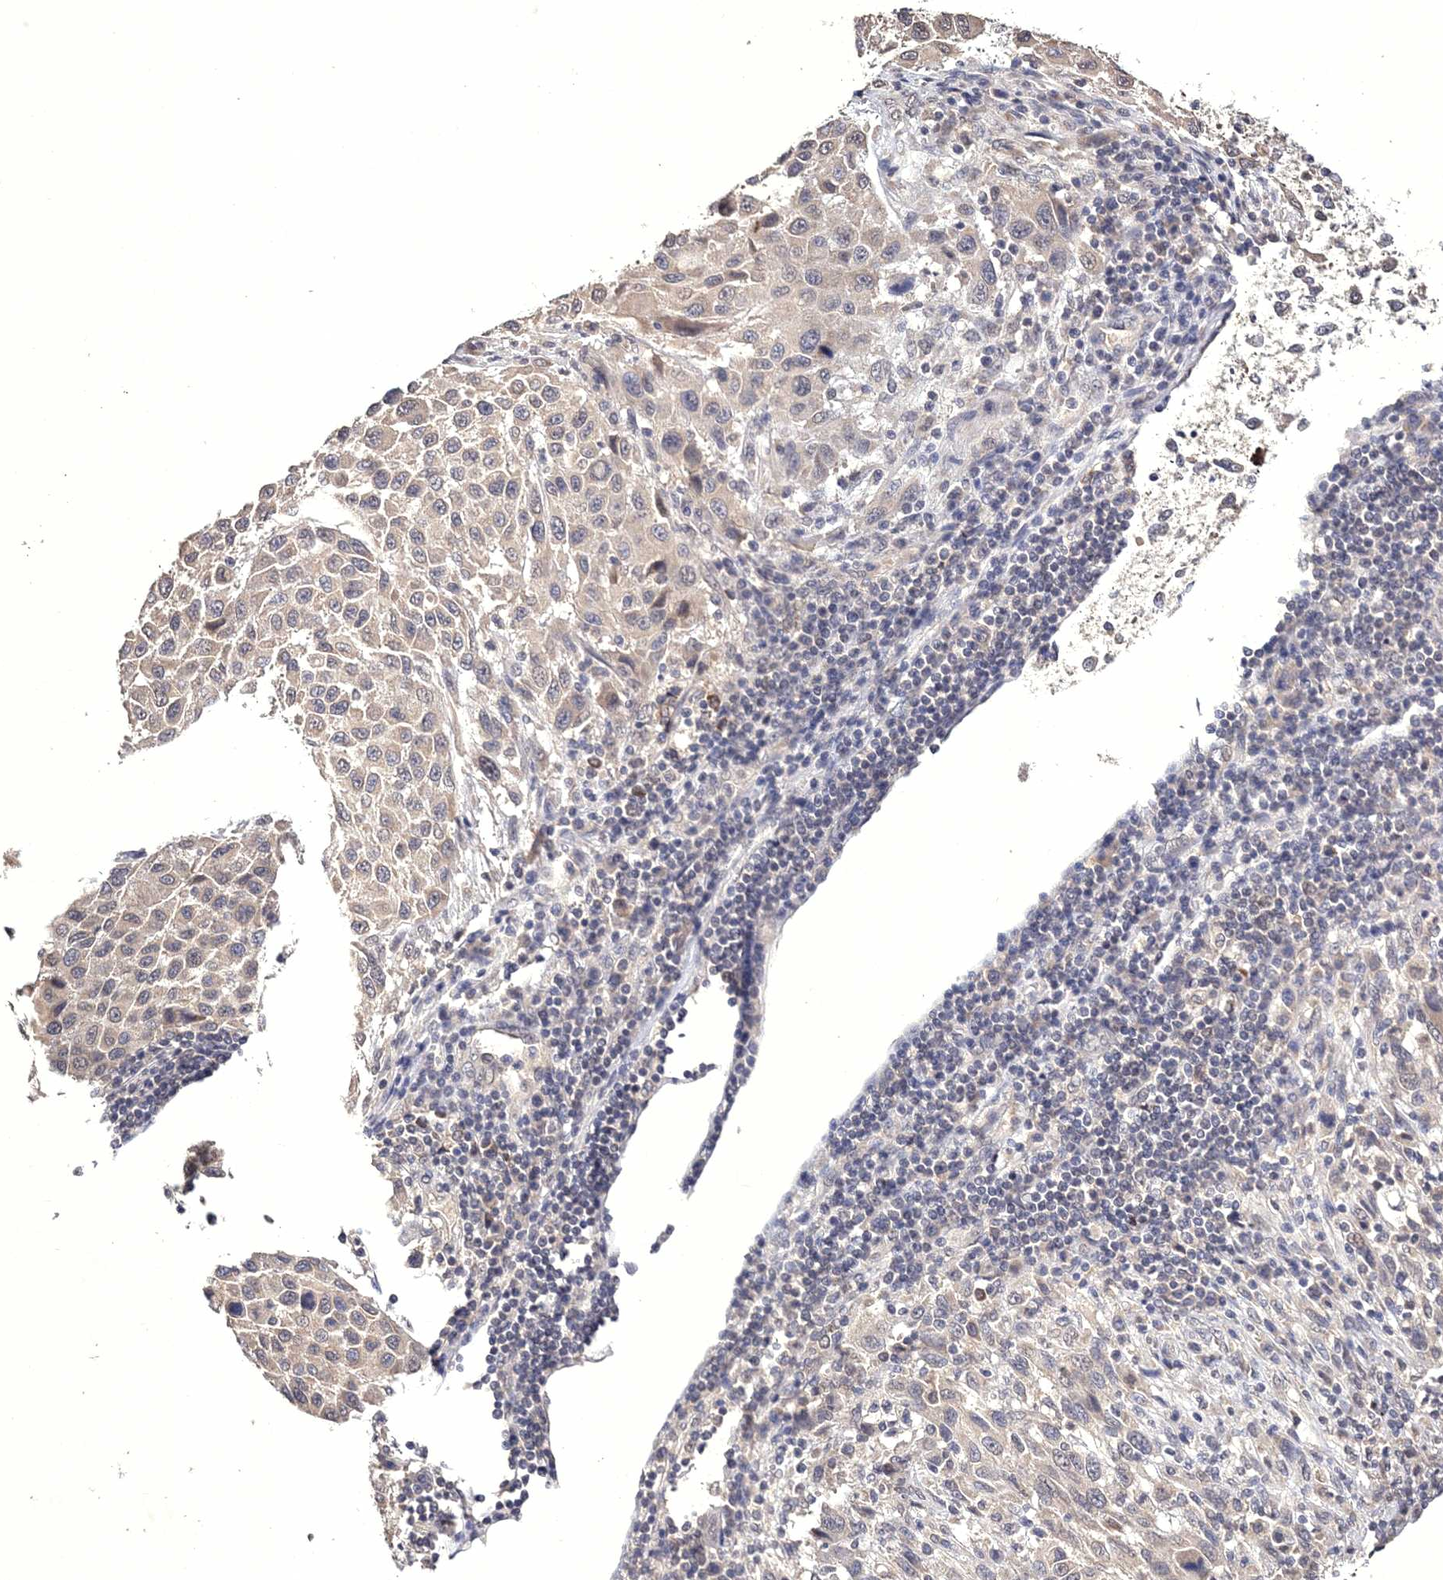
{"staining": {"intensity": "negative", "quantity": "none", "location": "none"}, "tissue": "melanoma", "cell_type": "Tumor cells", "image_type": "cancer", "snomed": [{"axis": "morphology", "description": "Malignant melanoma, Metastatic site"}, {"axis": "topography", "description": "Lymph node"}], "caption": "Protein analysis of malignant melanoma (metastatic site) demonstrates no significant positivity in tumor cells. Nuclei are stained in blue.", "gene": "GPN1", "patient": {"sex": "male", "age": 61}}